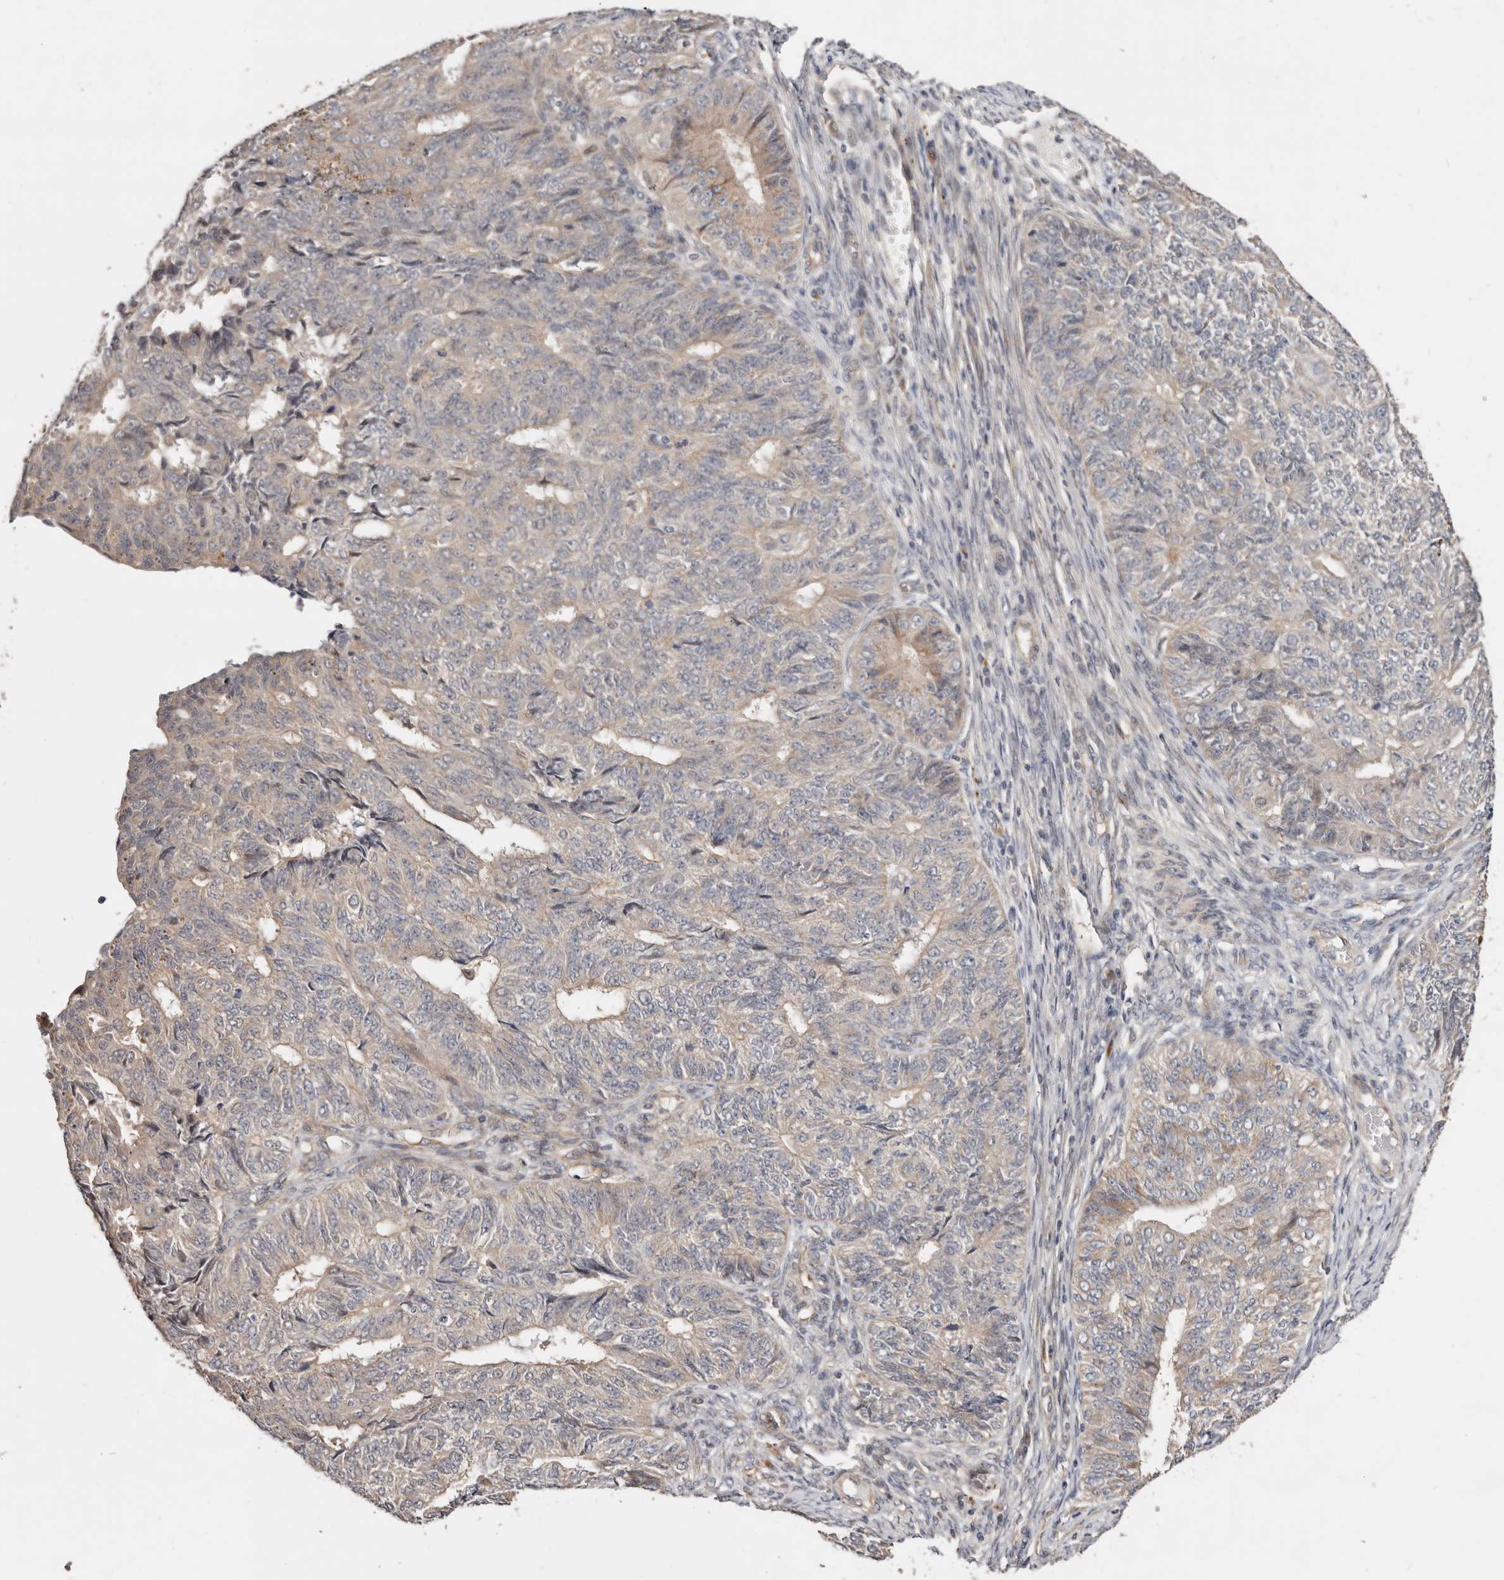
{"staining": {"intensity": "weak", "quantity": "25%-75%", "location": "cytoplasmic/membranous"}, "tissue": "endometrial cancer", "cell_type": "Tumor cells", "image_type": "cancer", "snomed": [{"axis": "morphology", "description": "Adenocarcinoma, NOS"}, {"axis": "topography", "description": "Endometrium"}], "caption": "IHC of human endometrial cancer (adenocarcinoma) reveals low levels of weak cytoplasmic/membranous expression in about 25%-75% of tumor cells.", "gene": "USP33", "patient": {"sex": "female", "age": 32}}